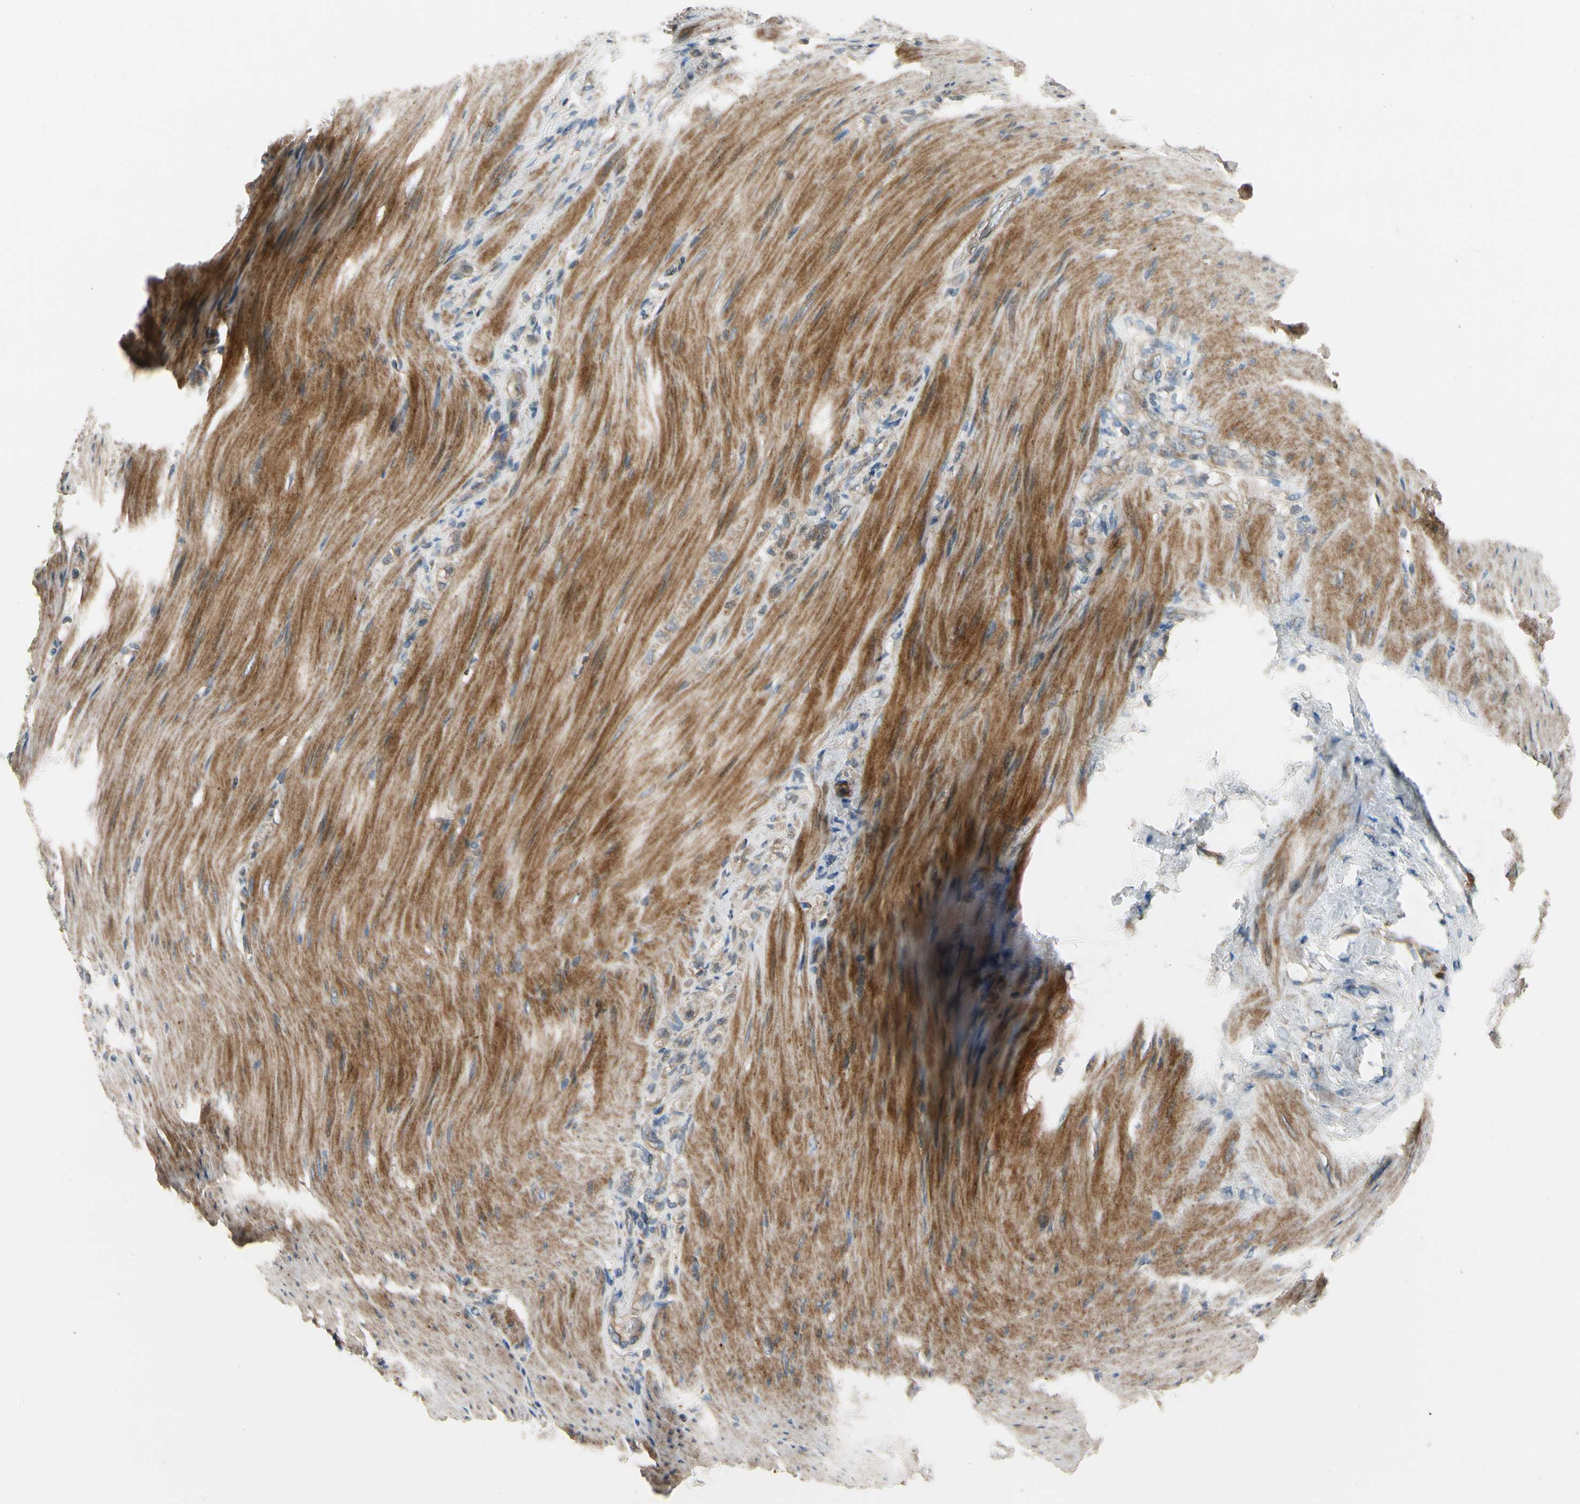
{"staining": {"intensity": "weak", "quantity": ">75%", "location": "cytoplasmic/membranous"}, "tissue": "stomach cancer", "cell_type": "Tumor cells", "image_type": "cancer", "snomed": [{"axis": "morphology", "description": "Adenocarcinoma, NOS"}, {"axis": "topography", "description": "Stomach"}], "caption": "Brown immunohistochemical staining in human stomach cancer (adenocarcinoma) reveals weak cytoplasmic/membranous staining in about >75% of tumor cells.", "gene": "MST1R", "patient": {"sex": "male", "age": 82}}